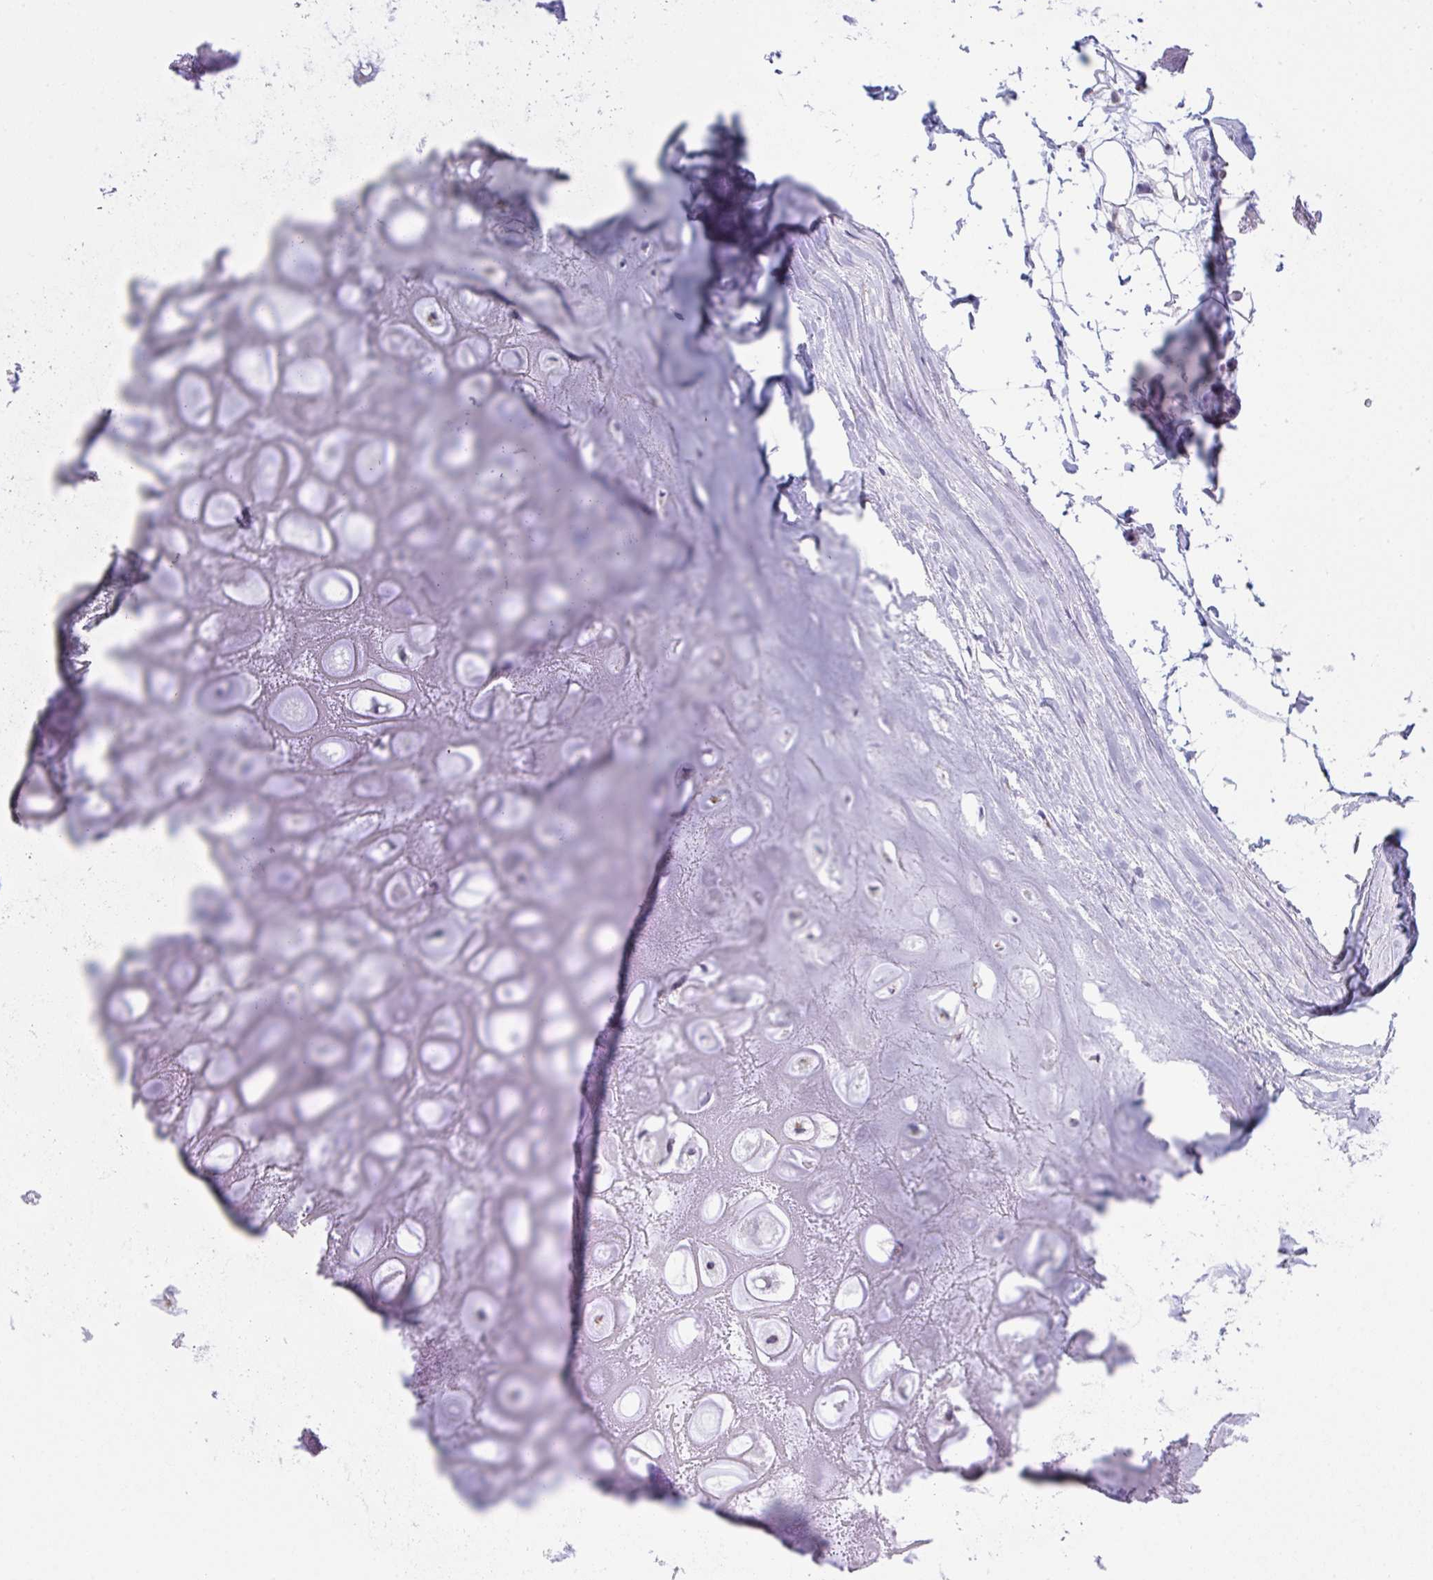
{"staining": {"intensity": "negative", "quantity": "none", "location": "none"}, "tissue": "adipose tissue", "cell_type": "Adipocytes", "image_type": "normal", "snomed": [{"axis": "morphology", "description": "Normal tissue, NOS"}, {"axis": "topography", "description": "Lymph node"}, {"axis": "topography", "description": "Cartilage tissue"}, {"axis": "topography", "description": "Nasopharynx"}], "caption": "This is a image of immunohistochemistry (IHC) staining of benign adipose tissue, which shows no positivity in adipocytes.", "gene": "SCLY", "patient": {"sex": "male", "age": 63}}